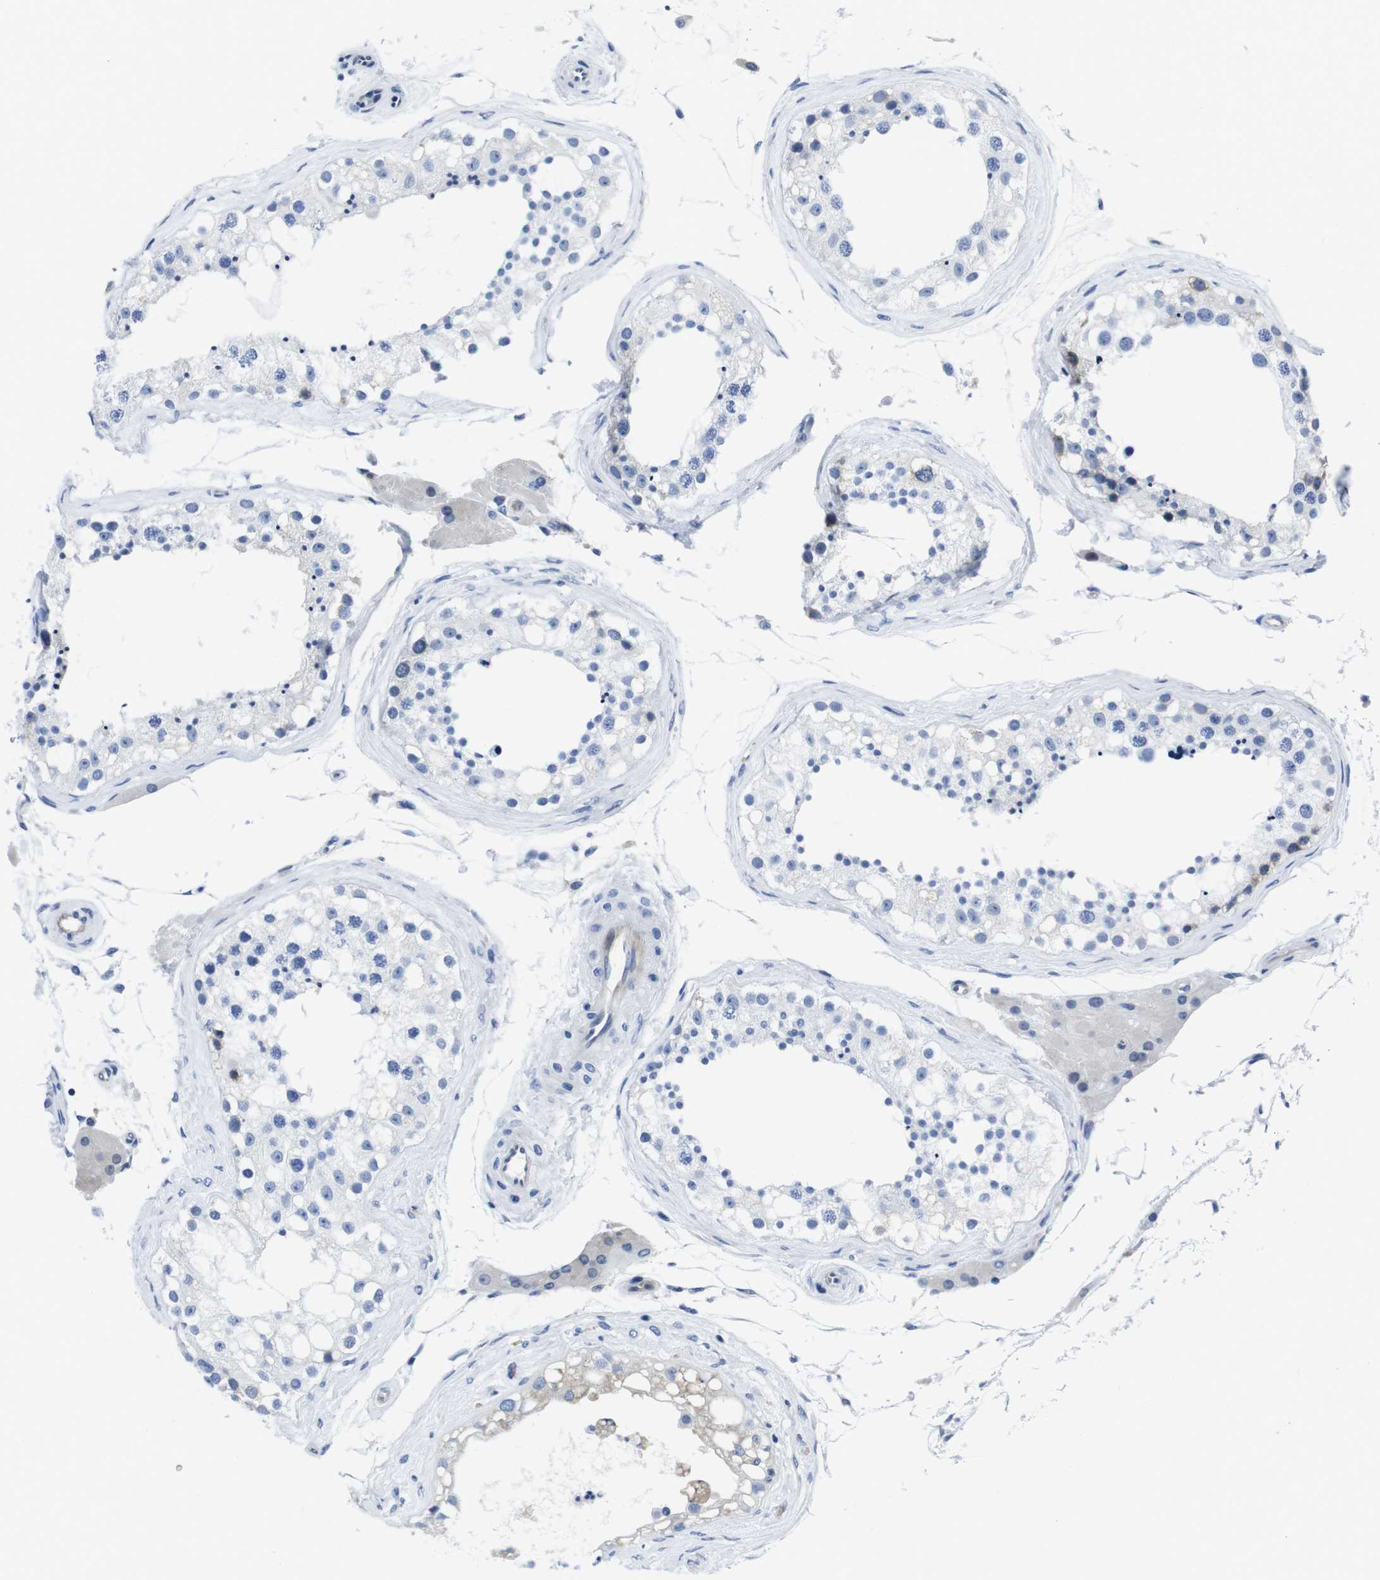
{"staining": {"intensity": "strong", "quantity": "<25%", "location": "cytoplasmic/membranous"}, "tissue": "testis", "cell_type": "Cells in seminiferous ducts", "image_type": "normal", "snomed": [{"axis": "morphology", "description": "Normal tissue, NOS"}, {"axis": "topography", "description": "Testis"}], "caption": "Brown immunohistochemical staining in unremarkable testis exhibits strong cytoplasmic/membranous positivity in about <25% of cells in seminiferous ducts.", "gene": "EIF4A1", "patient": {"sex": "male", "age": 68}}